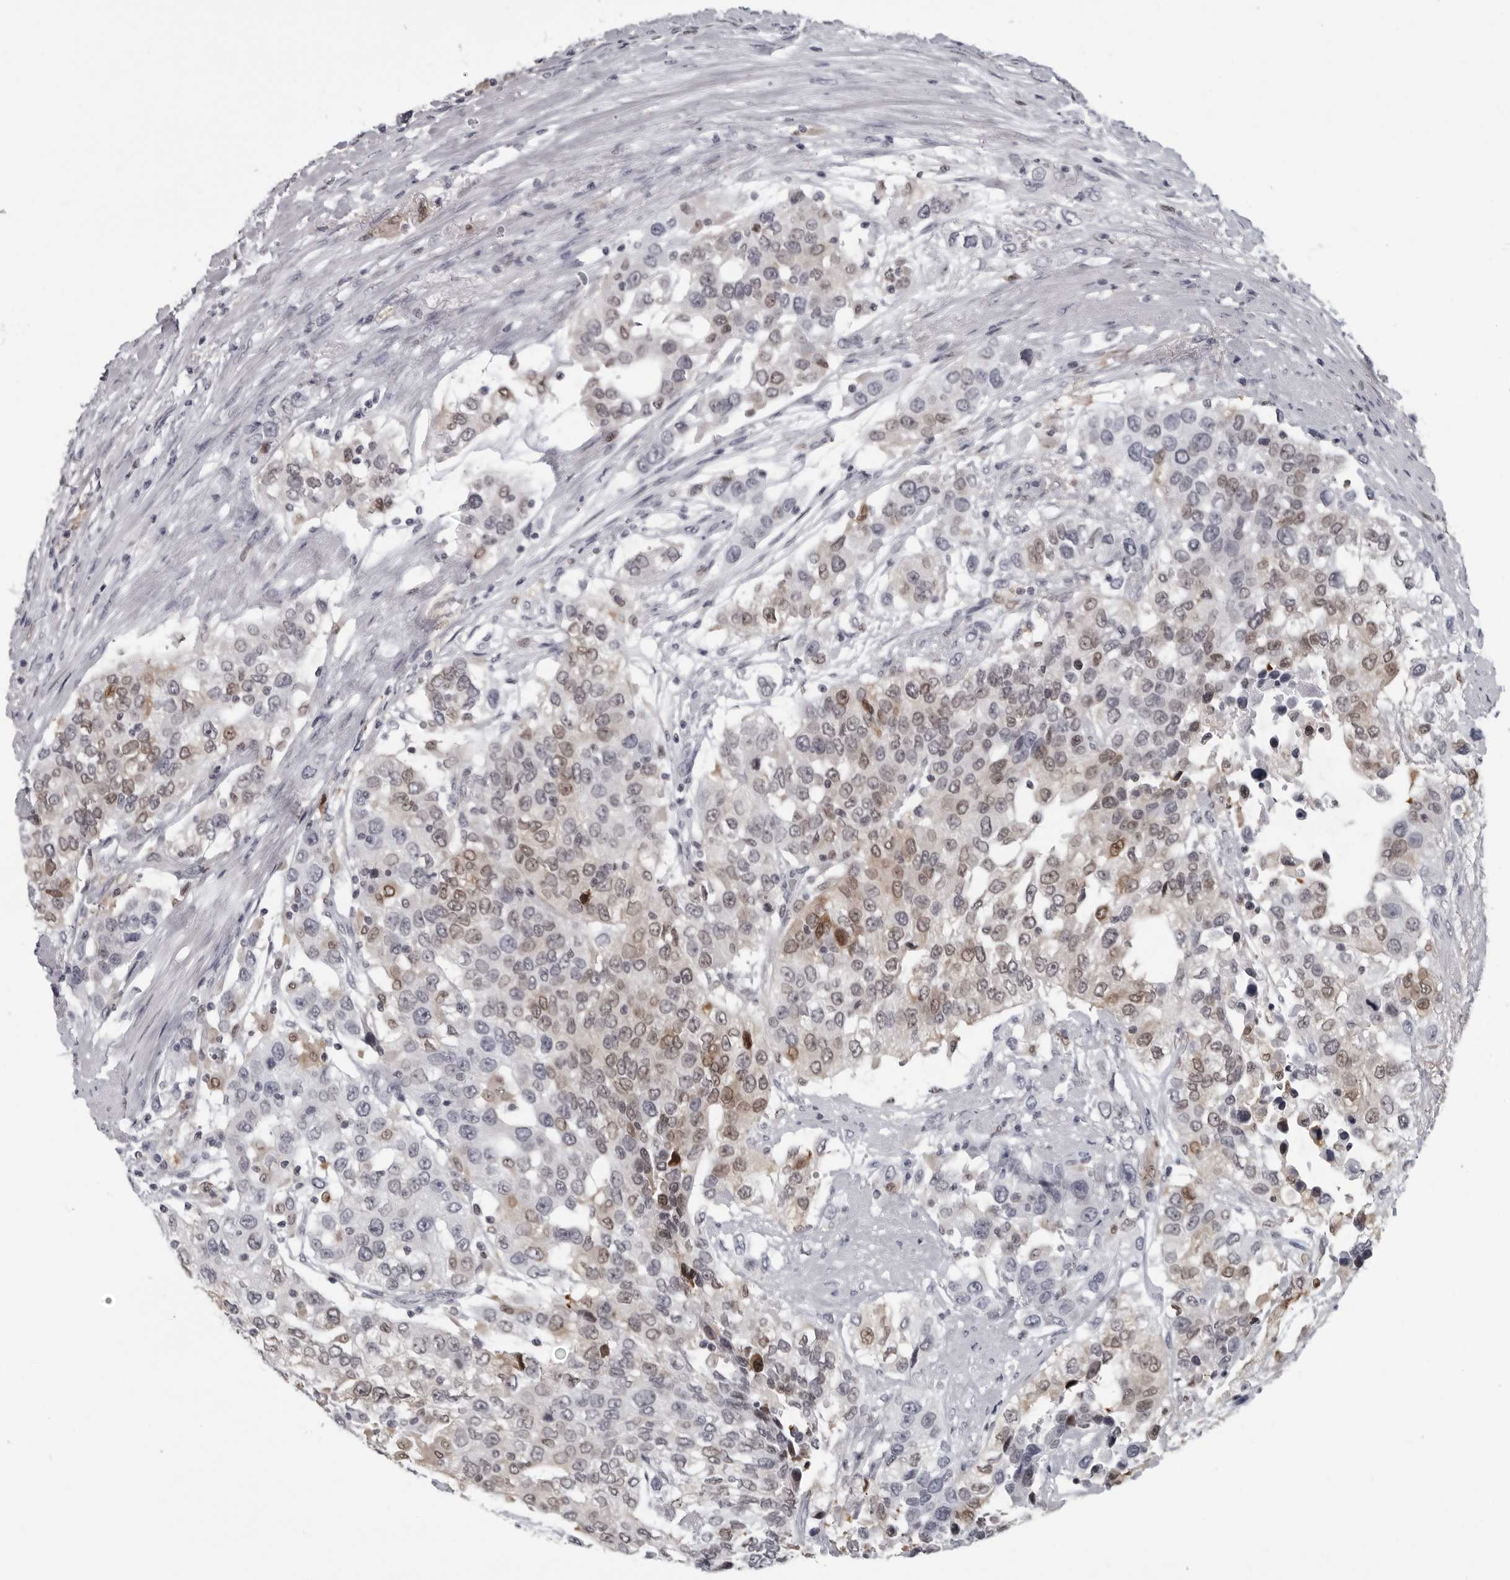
{"staining": {"intensity": "moderate", "quantity": "<25%", "location": "nuclear"}, "tissue": "urothelial cancer", "cell_type": "Tumor cells", "image_type": "cancer", "snomed": [{"axis": "morphology", "description": "Urothelial carcinoma, High grade"}, {"axis": "topography", "description": "Urinary bladder"}], "caption": "Immunohistochemistry photomicrograph of neoplastic tissue: human urothelial carcinoma (high-grade) stained using immunohistochemistry (IHC) exhibits low levels of moderate protein expression localized specifically in the nuclear of tumor cells, appearing as a nuclear brown color.", "gene": "LZIC", "patient": {"sex": "female", "age": 80}}